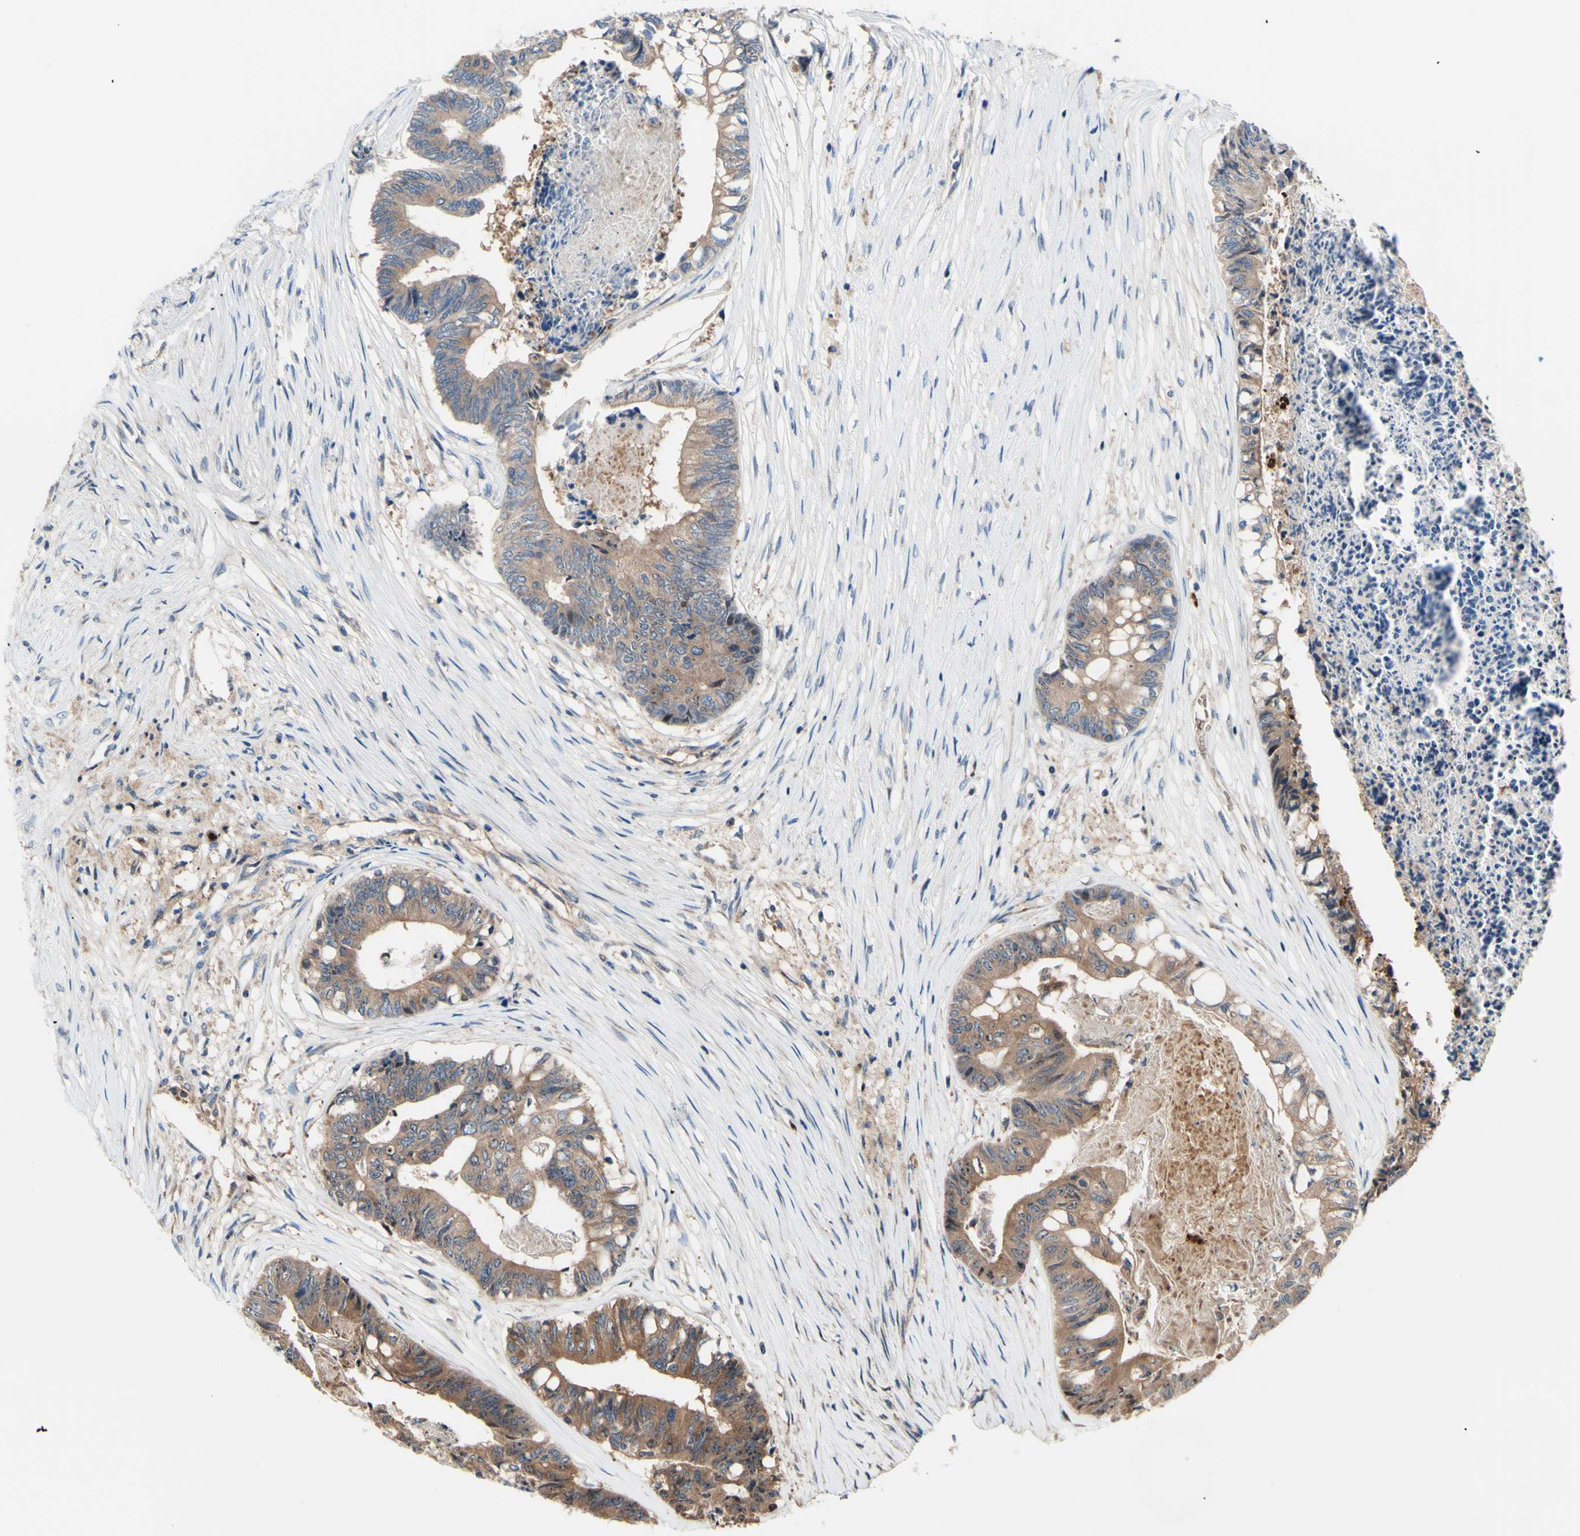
{"staining": {"intensity": "moderate", "quantity": "<25%", "location": "cytoplasmic/membranous"}, "tissue": "colorectal cancer", "cell_type": "Tumor cells", "image_type": "cancer", "snomed": [{"axis": "morphology", "description": "Adenocarcinoma, NOS"}, {"axis": "topography", "description": "Rectum"}], "caption": "IHC staining of colorectal cancer, which displays low levels of moderate cytoplasmic/membranous staining in about <25% of tumor cells indicating moderate cytoplasmic/membranous protein expression. The staining was performed using DAB (3,3'-diaminobenzidine) (brown) for protein detection and nuclei were counterstained in hematoxylin (blue).", "gene": "USP9X", "patient": {"sex": "male", "age": 63}}